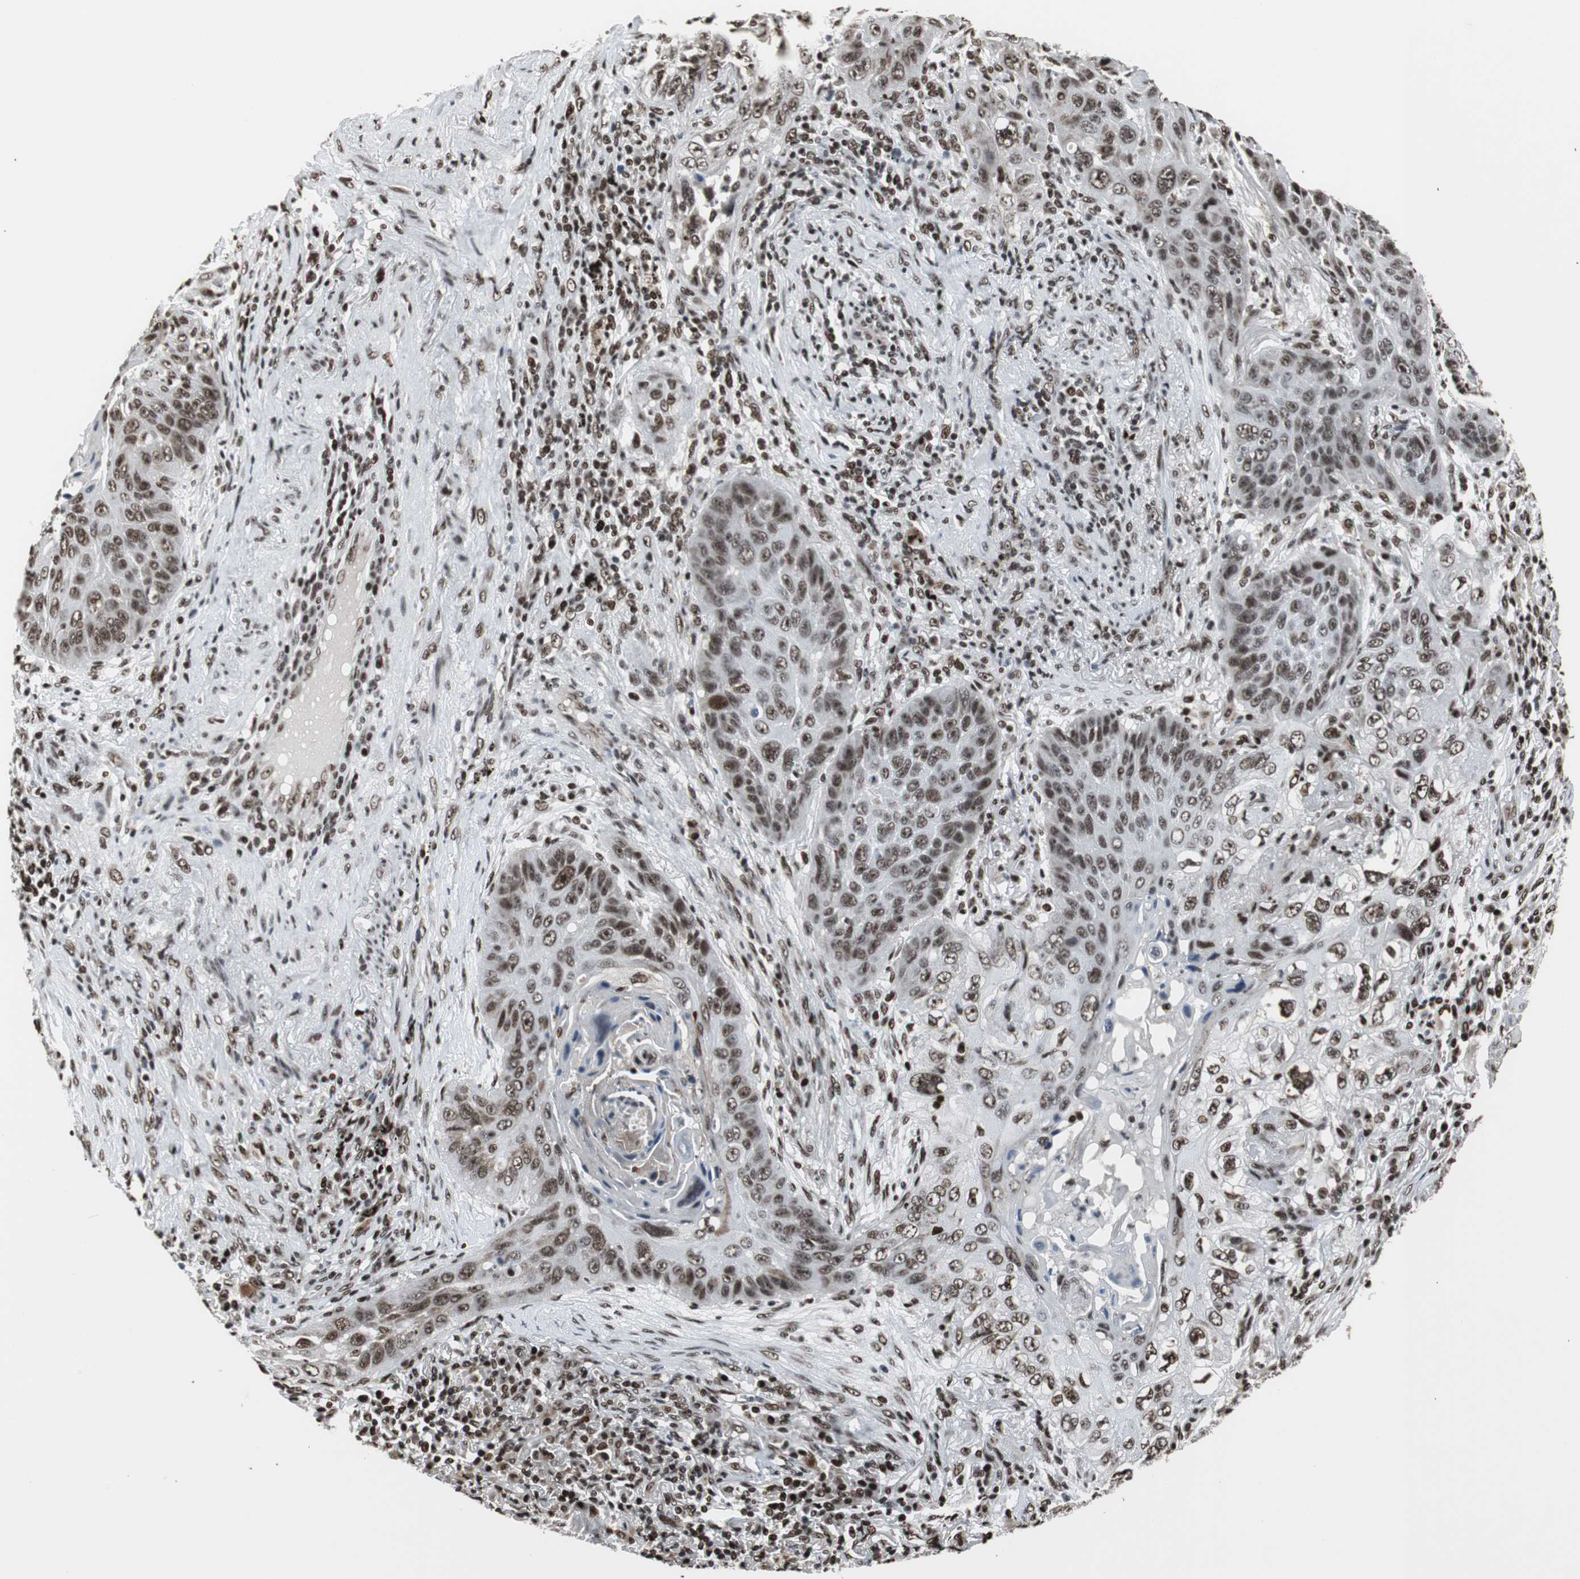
{"staining": {"intensity": "moderate", "quantity": ">75%", "location": "nuclear"}, "tissue": "lung cancer", "cell_type": "Tumor cells", "image_type": "cancer", "snomed": [{"axis": "morphology", "description": "Squamous cell carcinoma, NOS"}, {"axis": "topography", "description": "Lung"}], "caption": "Lung squamous cell carcinoma stained with DAB (3,3'-diaminobenzidine) IHC shows medium levels of moderate nuclear expression in approximately >75% of tumor cells.", "gene": "PARN", "patient": {"sex": "female", "age": 67}}